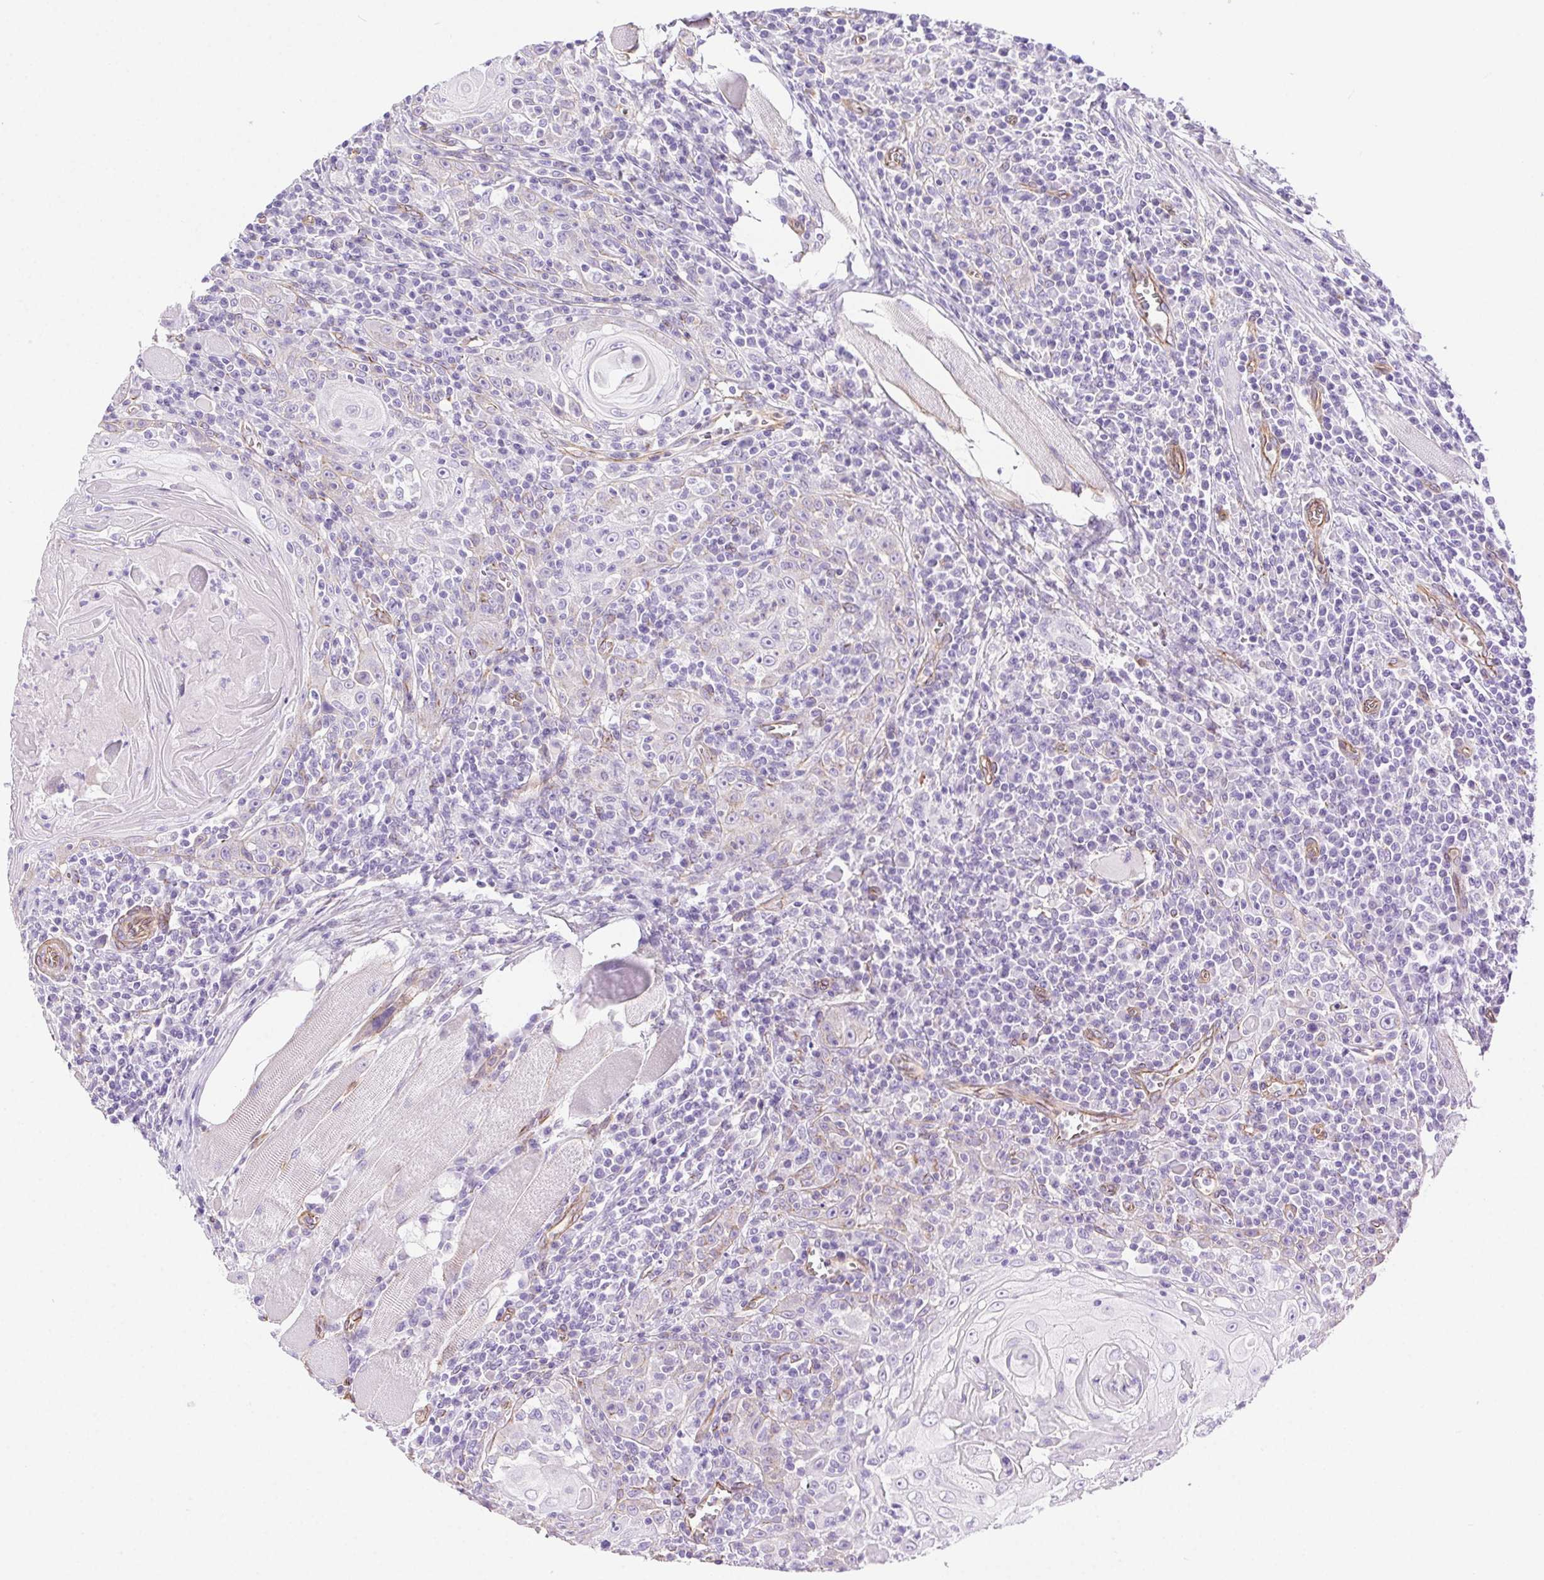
{"staining": {"intensity": "weak", "quantity": "<25%", "location": "cytoplasmic/membranous"}, "tissue": "head and neck cancer", "cell_type": "Tumor cells", "image_type": "cancer", "snomed": [{"axis": "morphology", "description": "Squamous cell carcinoma, NOS"}, {"axis": "topography", "description": "Head-Neck"}], "caption": "Head and neck cancer was stained to show a protein in brown. There is no significant positivity in tumor cells. The staining is performed using DAB (3,3'-diaminobenzidine) brown chromogen with nuclei counter-stained in using hematoxylin.", "gene": "SHCBP1L", "patient": {"sex": "male", "age": 52}}